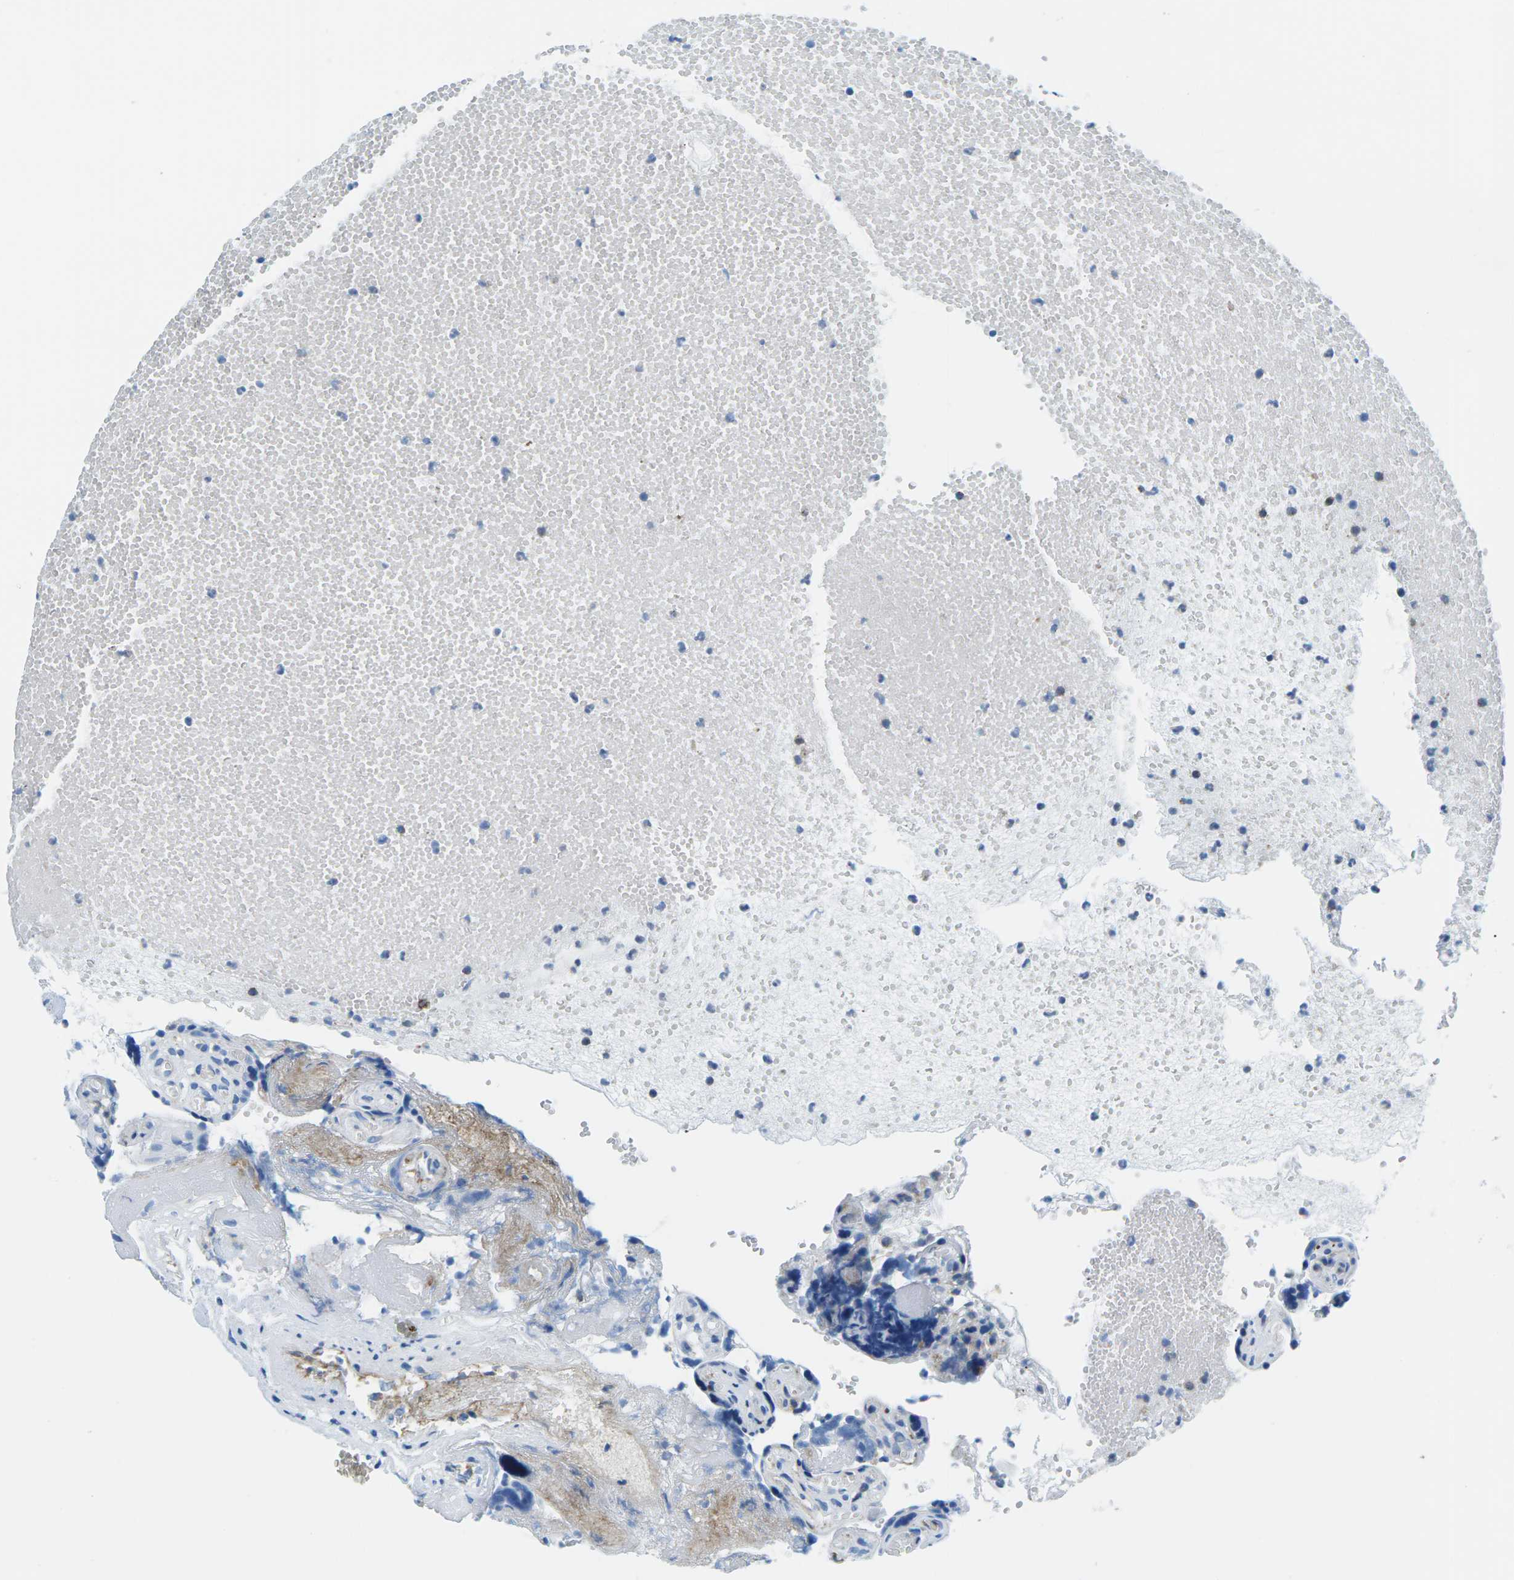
{"staining": {"intensity": "moderate", "quantity": "<25%", "location": "cytoplasmic/membranous"}, "tissue": "placenta", "cell_type": "Trophoblastic cells", "image_type": "normal", "snomed": [{"axis": "morphology", "description": "Normal tissue, NOS"}, {"axis": "topography", "description": "Placenta"}], "caption": "Placenta stained for a protein displays moderate cytoplasmic/membranous positivity in trophoblastic cells.", "gene": "SOCS4", "patient": {"sex": "female", "age": 30}}